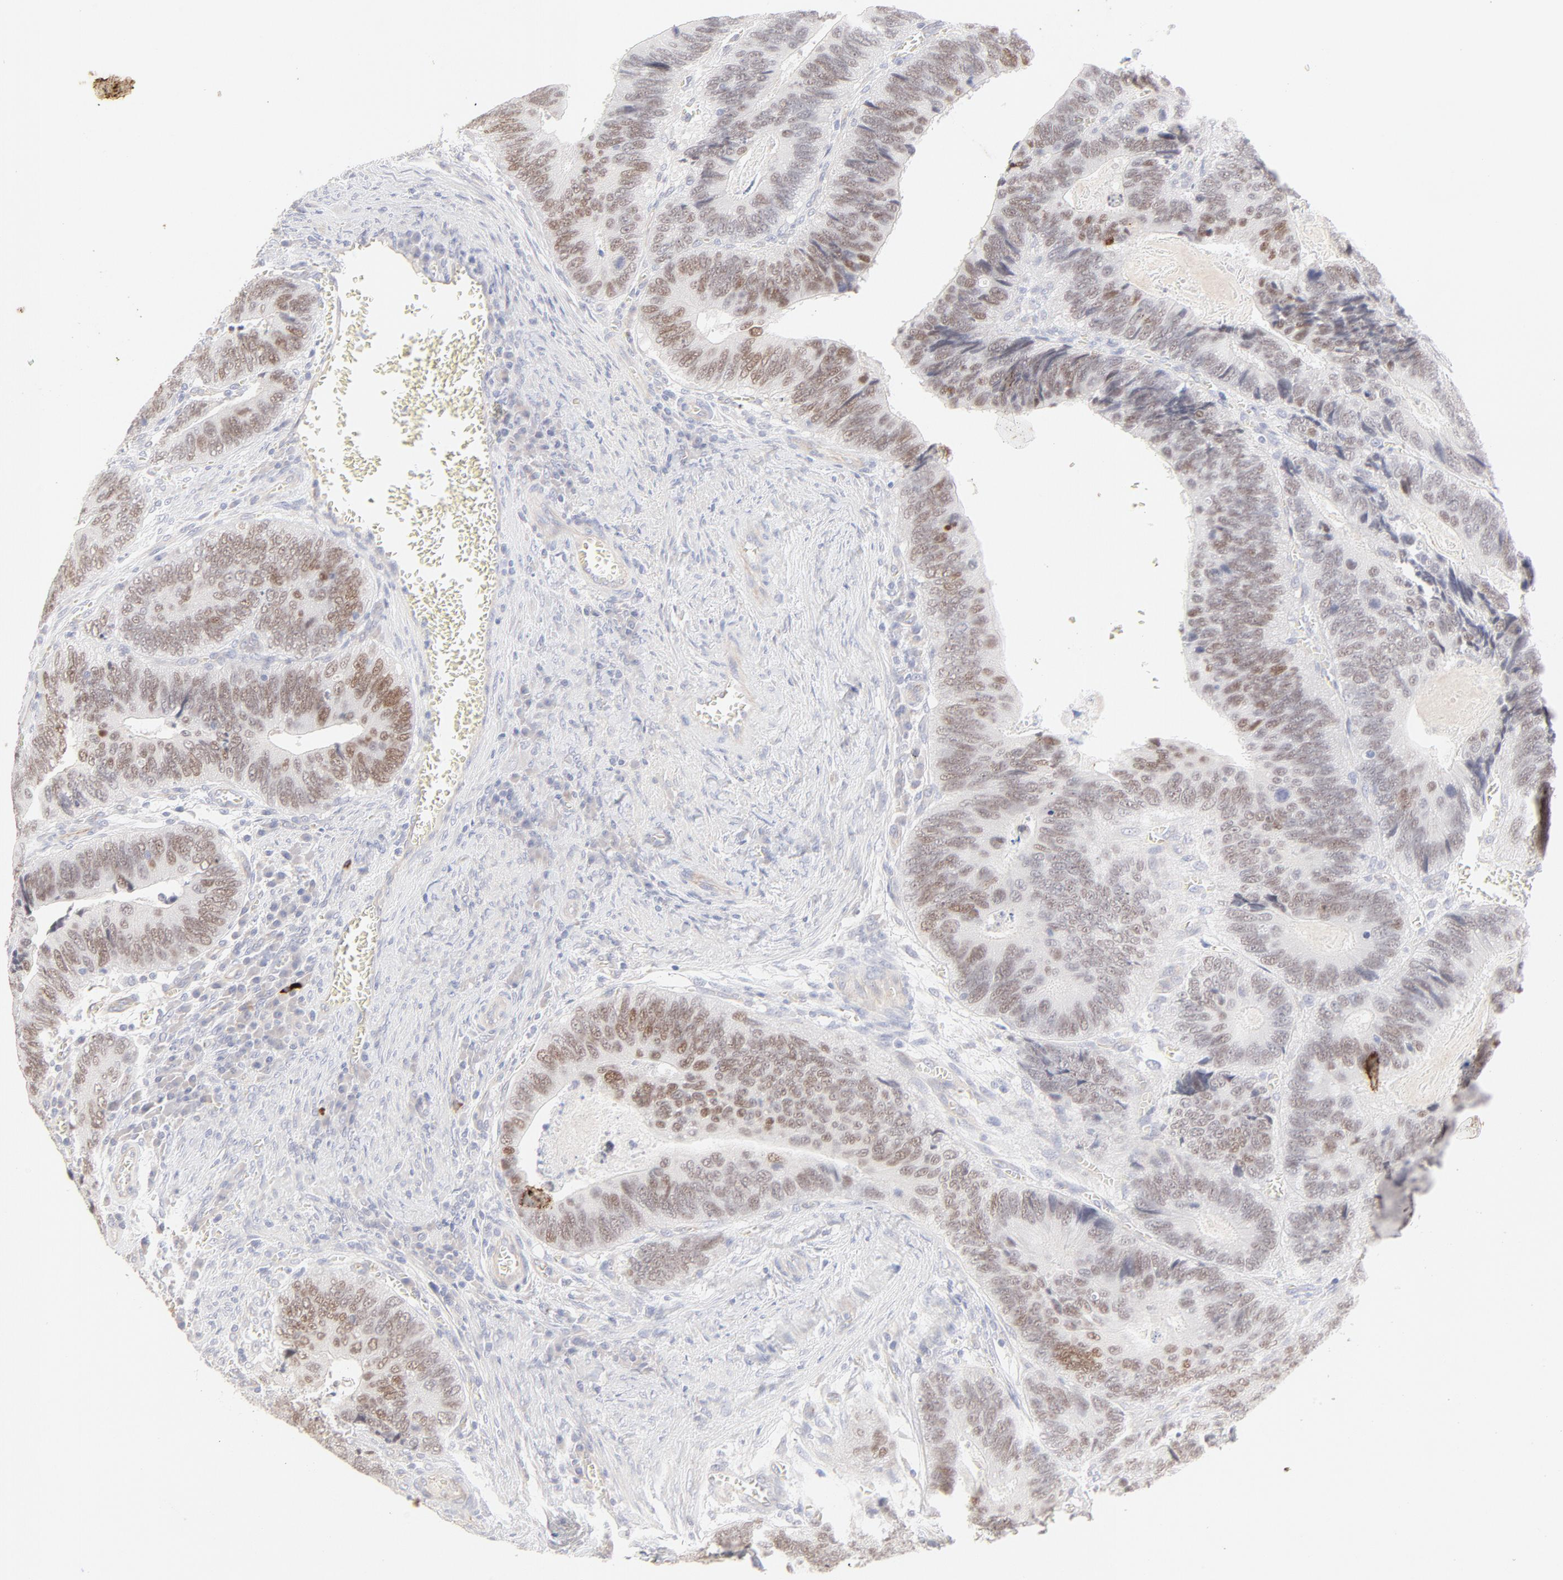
{"staining": {"intensity": "weak", "quantity": ">75%", "location": "nuclear"}, "tissue": "colorectal cancer", "cell_type": "Tumor cells", "image_type": "cancer", "snomed": [{"axis": "morphology", "description": "Adenocarcinoma, NOS"}, {"axis": "topography", "description": "Colon"}], "caption": "DAB immunohistochemical staining of human colorectal adenocarcinoma exhibits weak nuclear protein staining in approximately >75% of tumor cells.", "gene": "ELF3", "patient": {"sex": "male", "age": 72}}